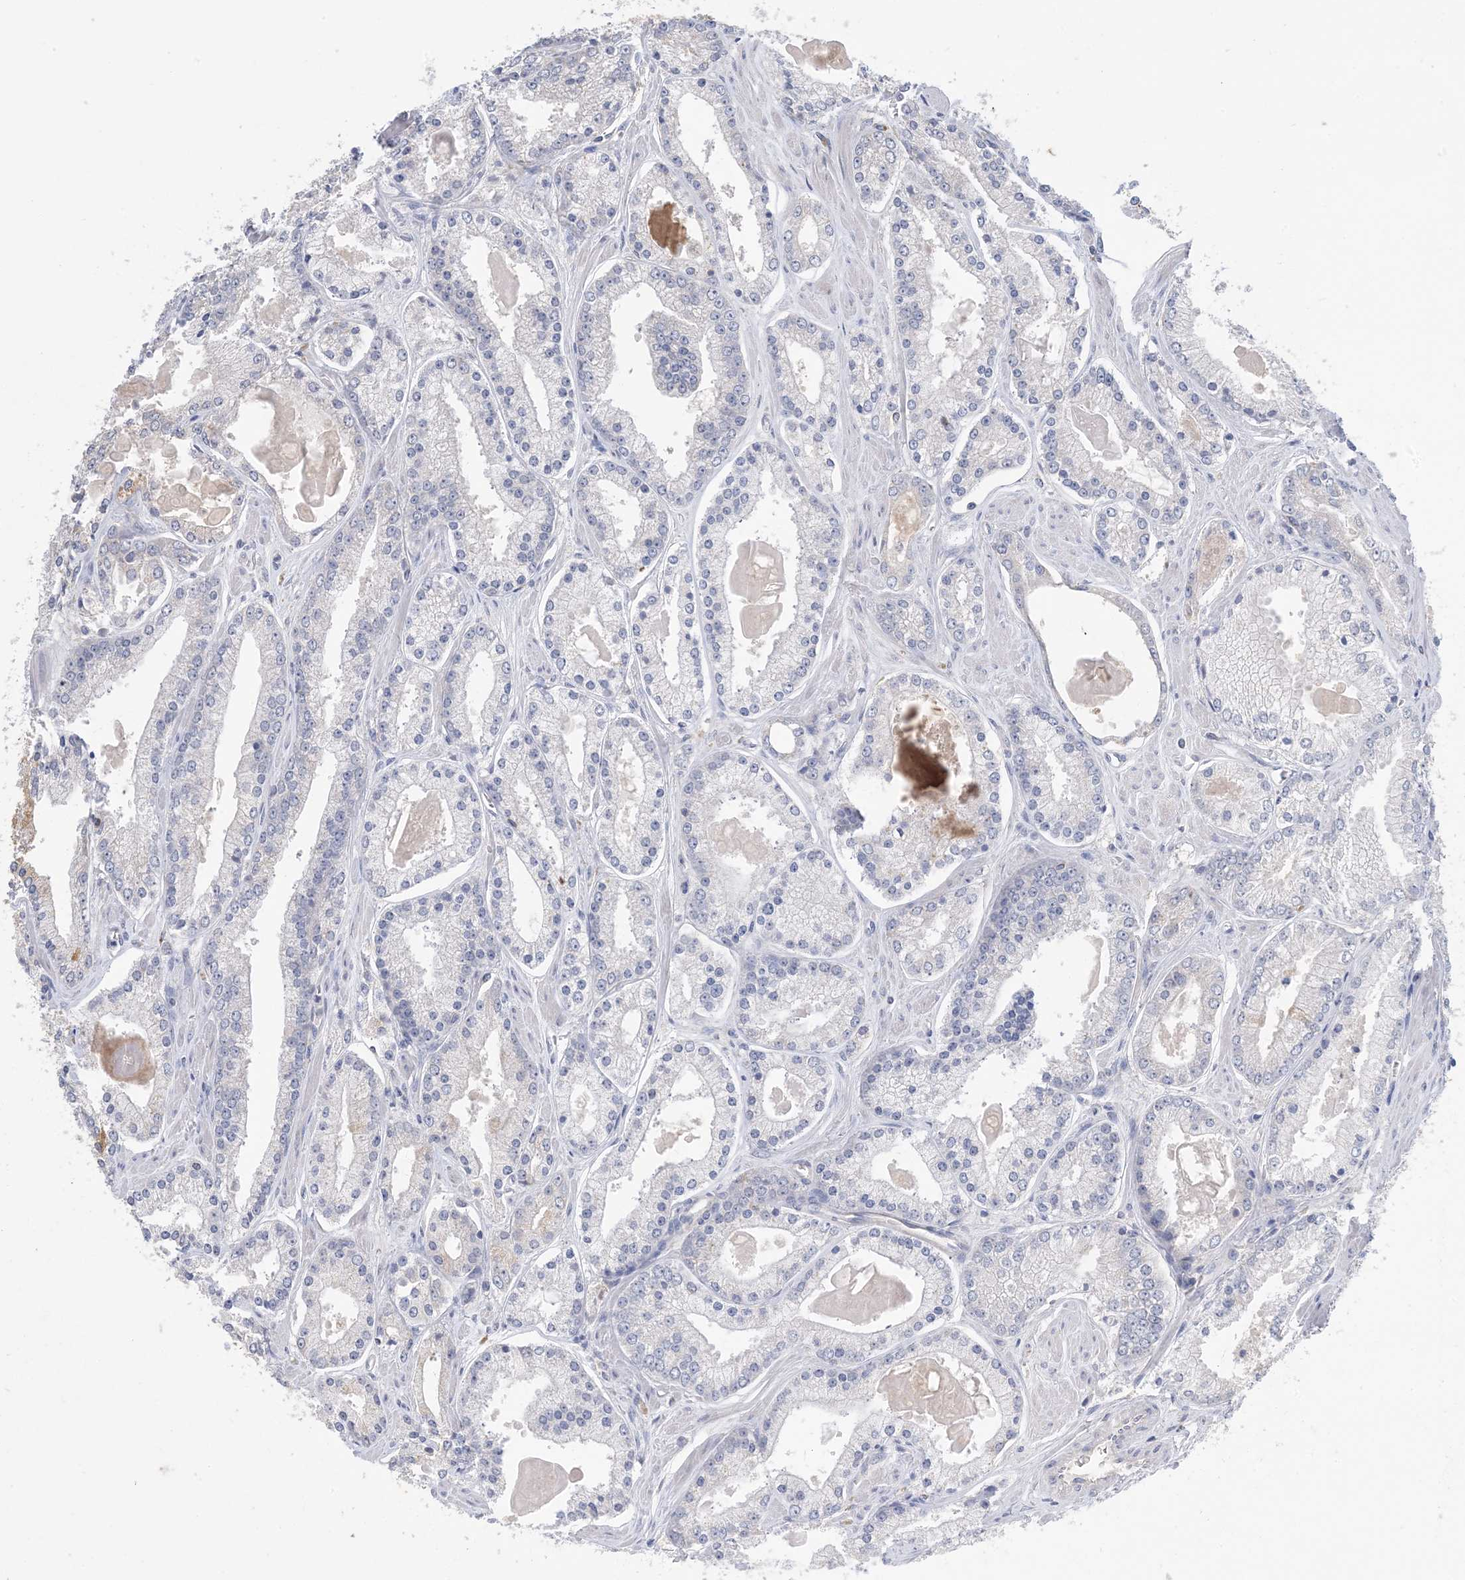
{"staining": {"intensity": "negative", "quantity": "none", "location": "none"}, "tissue": "prostate cancer", "cell_type": "Tumor cells", "image_type": "cancer", "snomed": [{"axis": "morphology", "description": "Adenocarcinoma, Low grade"}, {"axis": "topography", "description": "Prostate"}], "caption": "Tumor cells show no significant staining in prostate cancer (low-grade adenocarcinoma).", "gene": "KPRP", "patient": {"sex": "male", "age": 54}}